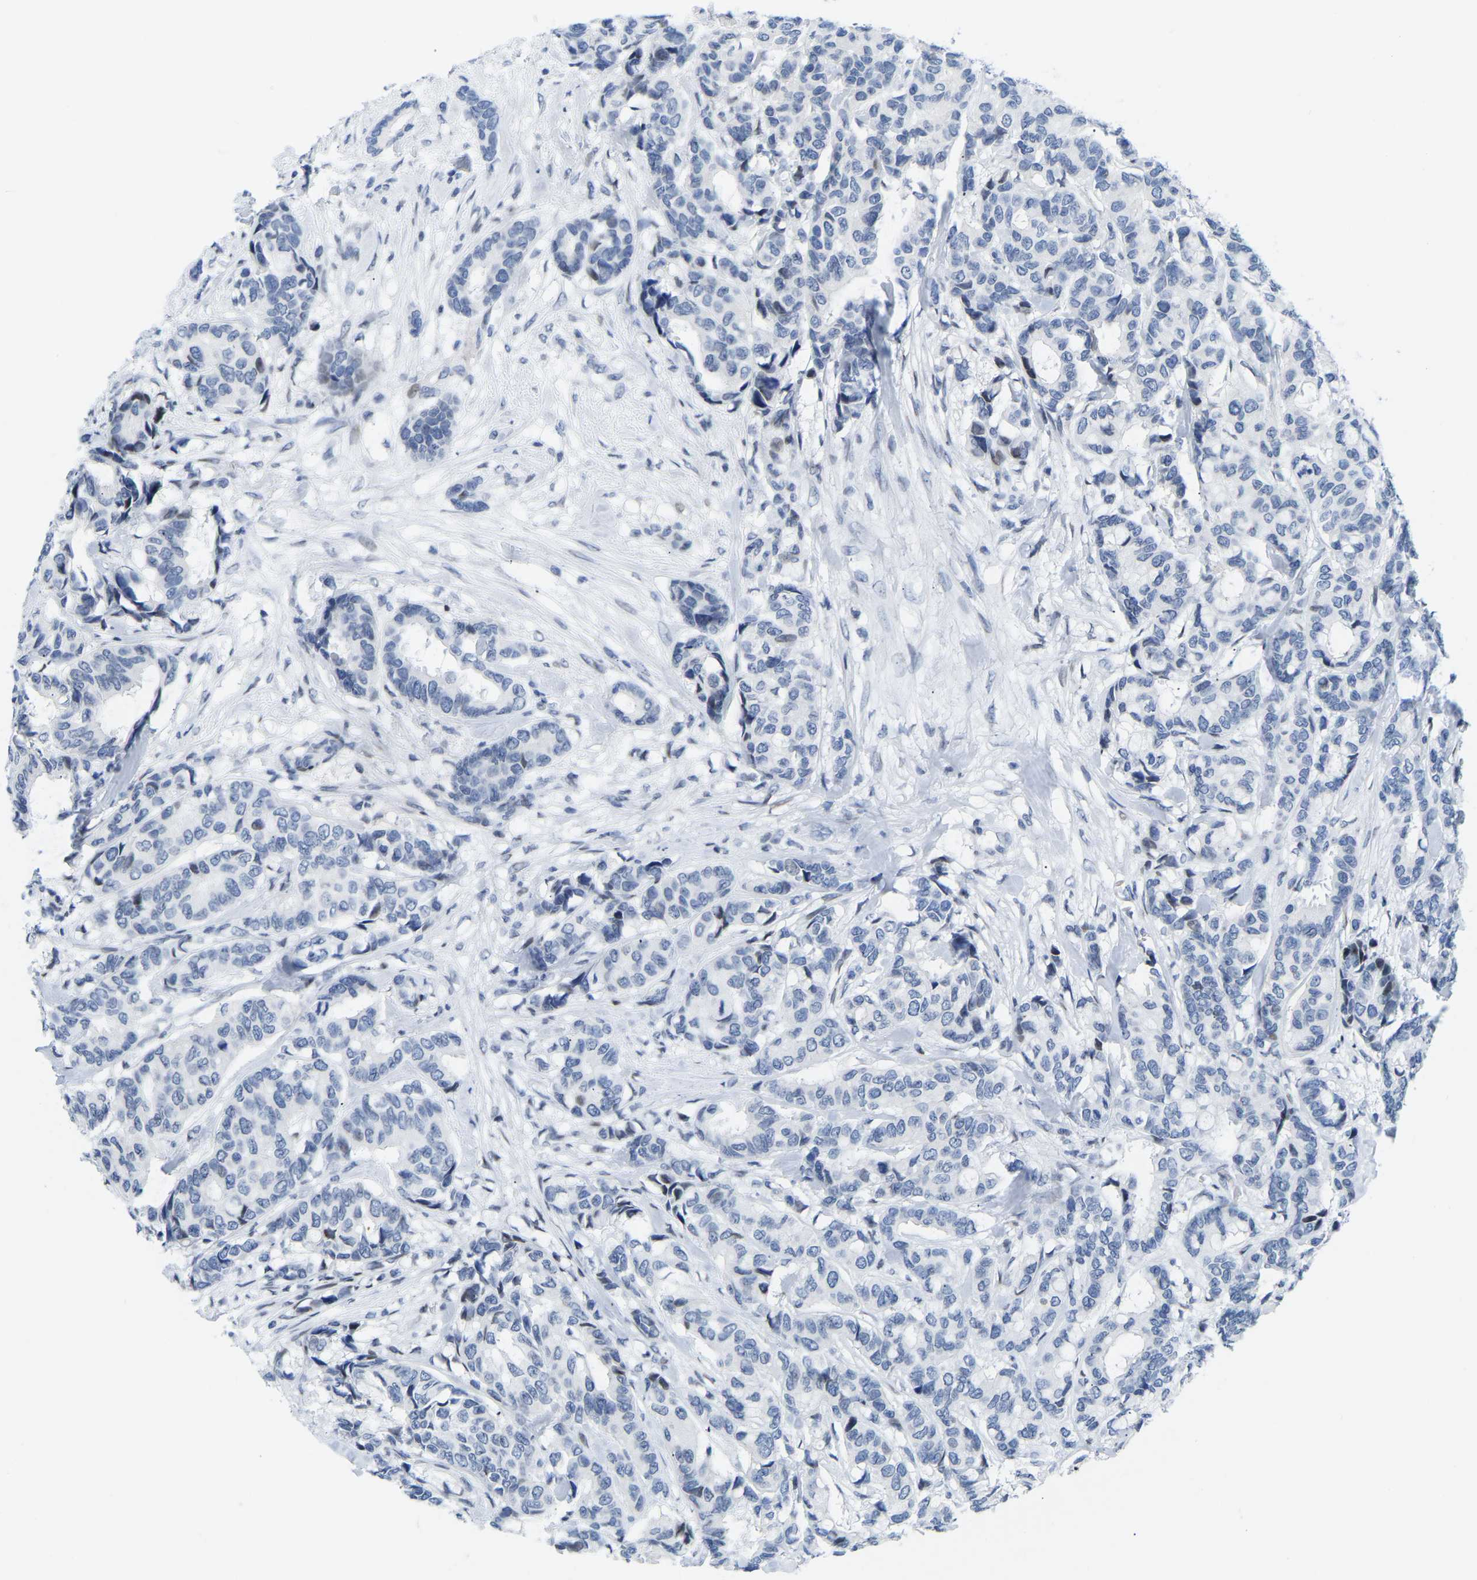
{"staining": {"intensity": "negative", "quantity": "none", "location": "none"}, "tissue": "breast cancer", "cell_type": "Tumor cells", "image_type": "cancer", "snomed": [{"axis": "morphology", "description": "Duct carcinoma"}, {"axis": "topography", "description": "Breast"}], "caption": "Breast intraductal carcinoma was stained to show a protein in brown. There is no significant positivity in tumor cells. (DAB immunohistochemistry with hematoxylin counter stain).", "gene": "UPK3A", "patient": {"sex": "female", "age": 87}}